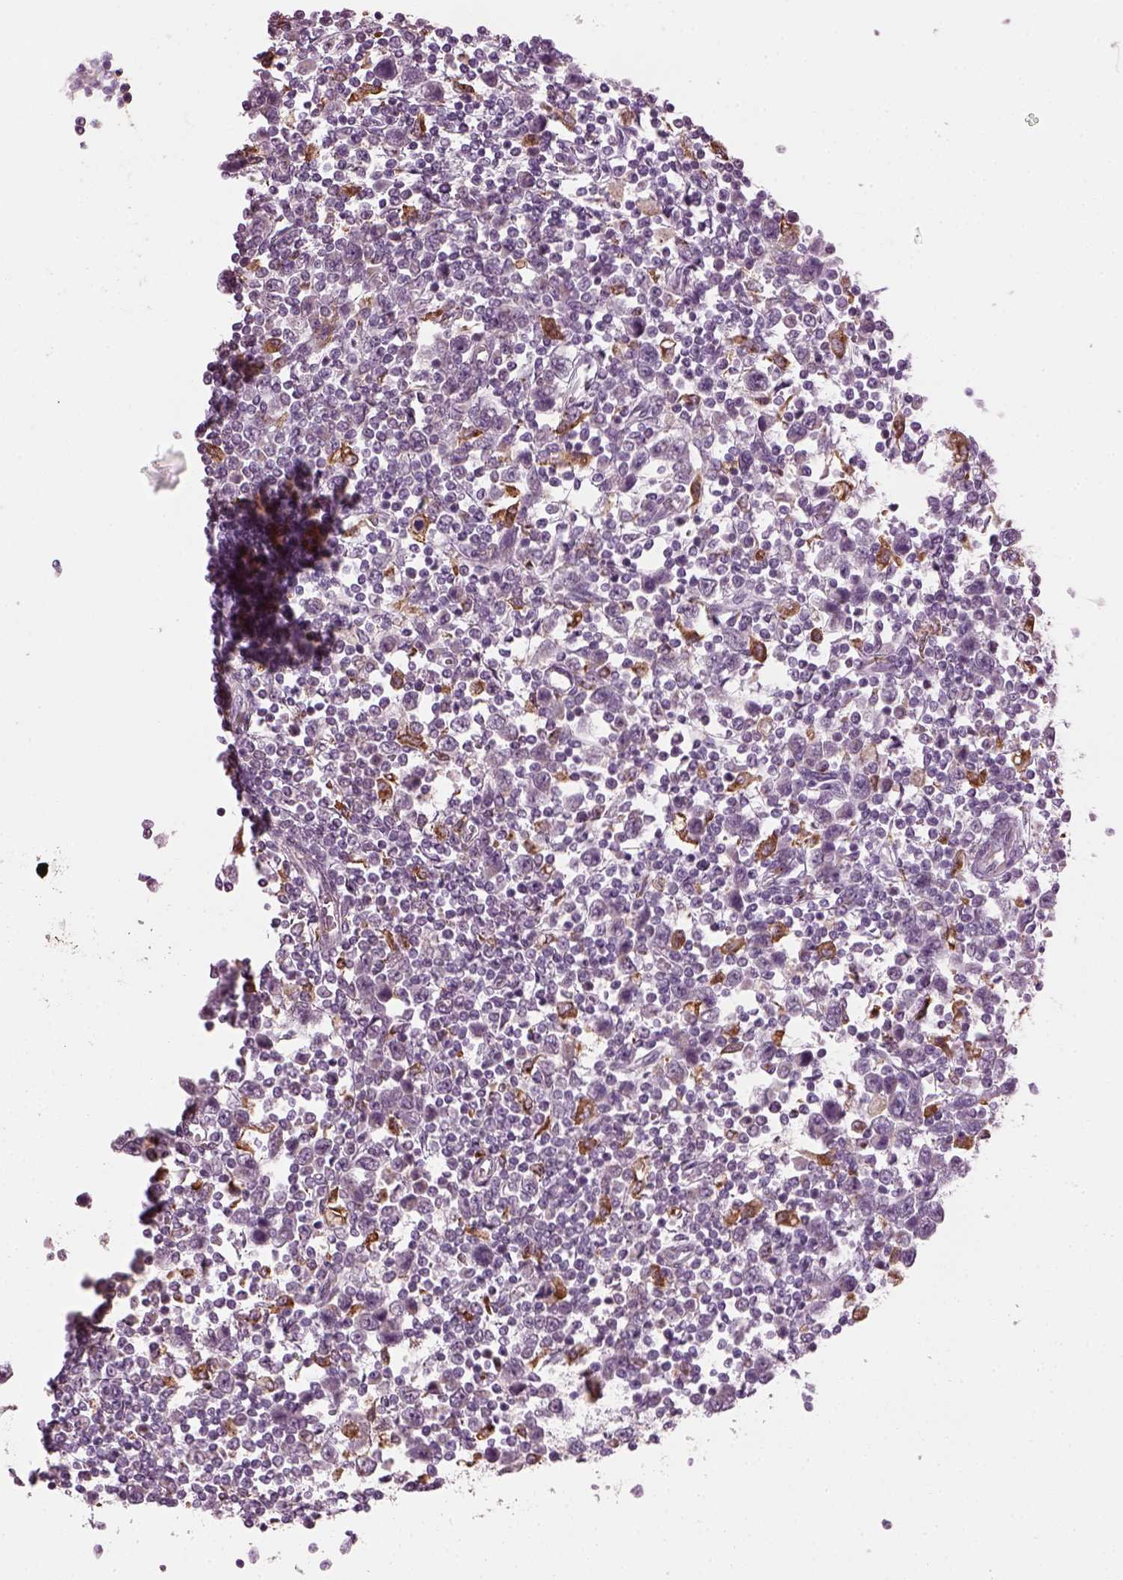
{"staining": {"intensity": "negative", "quantity": "none", "location": "none"}, "tissue": "testis cancer", "cell_type": "Tumor cells", "image_type": "cancer", "snomed": [{"axis": "morphology", "description": "Normal tissue, NOS"}, {"axis": "morphology", "description": "Seminoma, NOS"}, {"axis": "topography", "description": "Testis"}, {"axis": "topography", "description": "Epididymis"}], "caption": "Tumor cells are negative for protein expression in human testis seminoma.", "gene": "TMEM231", "patient": {"sex": "male", "age": 34}}